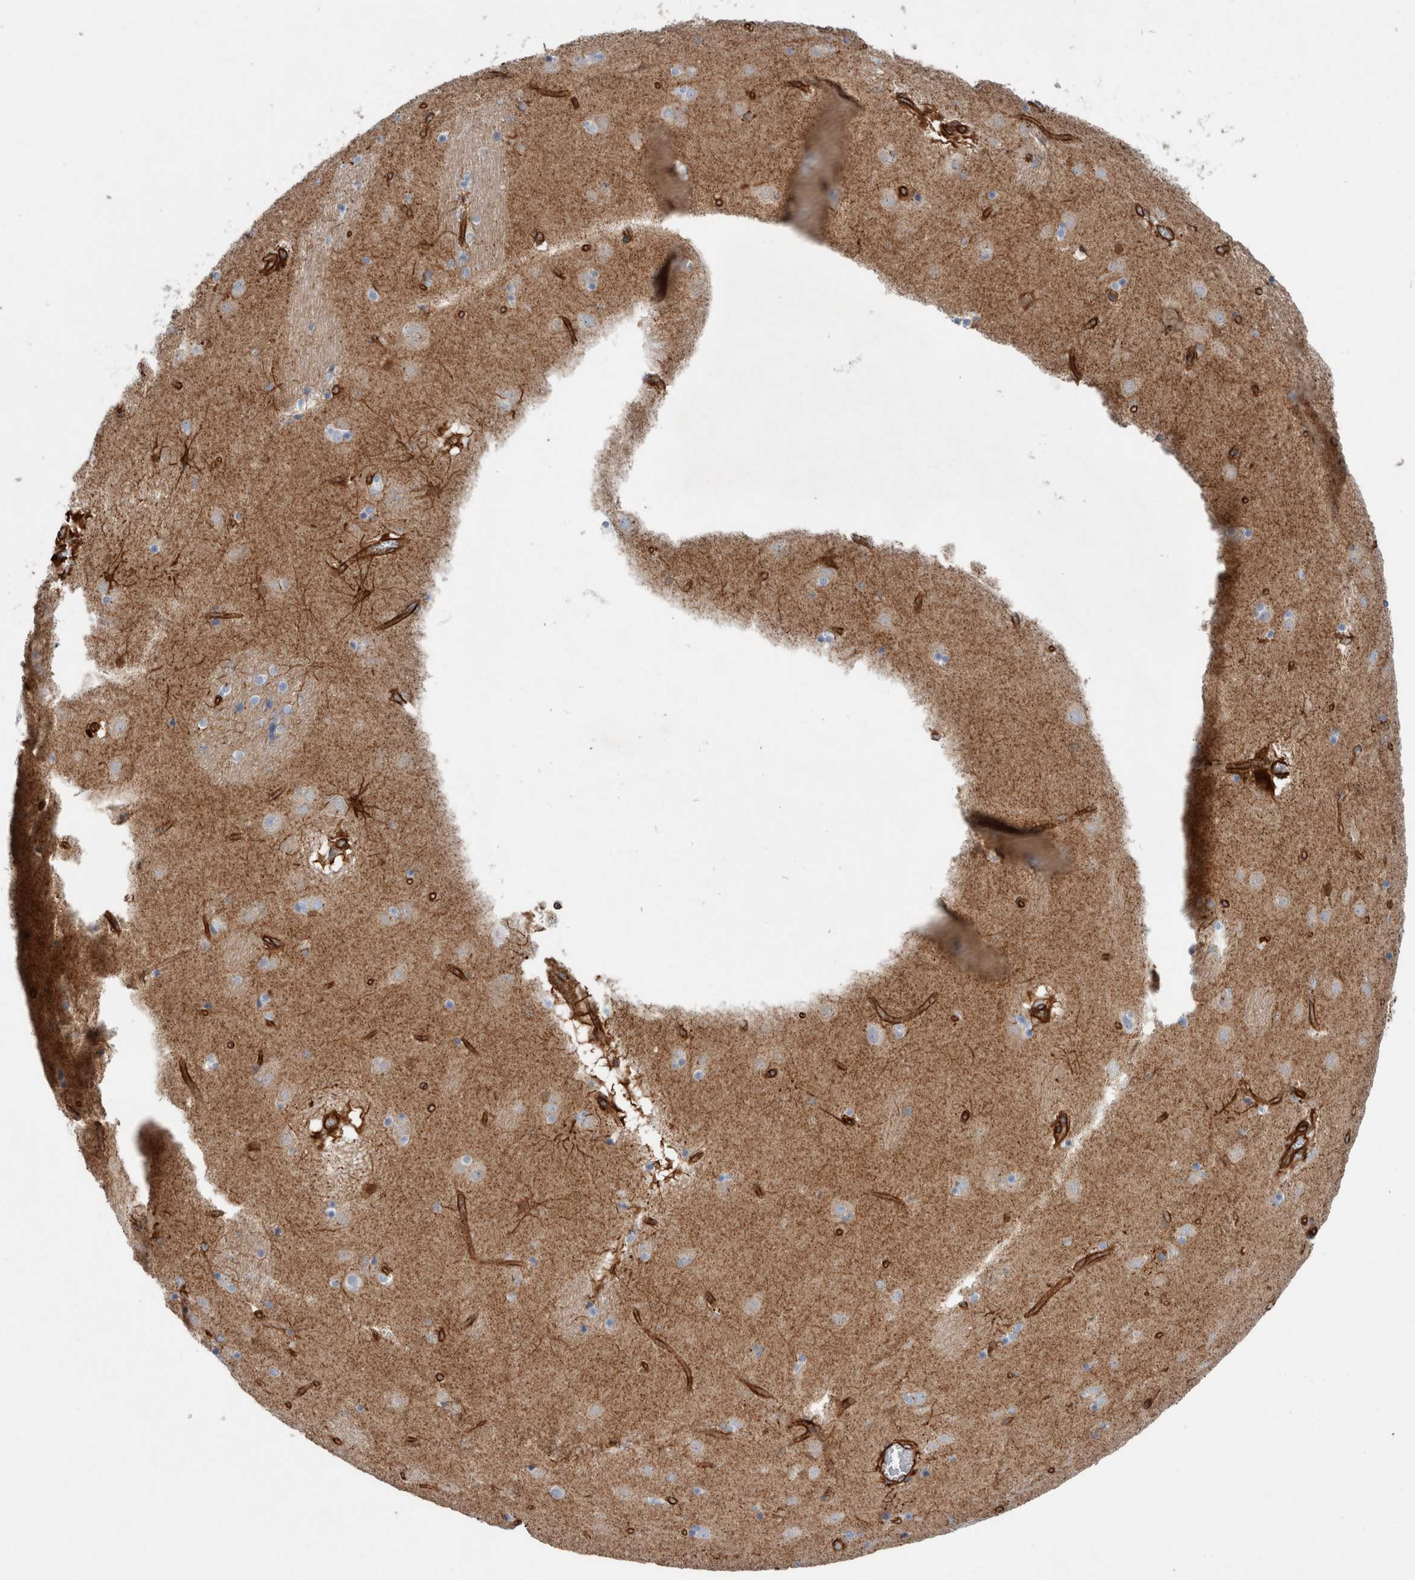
{"staining": {"intensity": "strong", "quantity": "<25%", "location": "cytoplasmic/membranous"}, "tissue": "caudate", "cell_type": "Glial cells", "image_type": "normal", "snomed": [{"axis": "morphology", "description": "Normal tissue, NOS"}, {"axis": "topography", "description": "Lateral ventricle wall"}], "caption": "IHC photomicrograph of benign caudate: caudate stained using immunohistochemistry (IHC) reveals medium levels of strong protein expression localized specifically in the cytoplasmic/membranous of glial cells, appearing as a cytoplasmic/membranous brown color.", "gene": "PLEC", "patient": {"sex": "male", "age": 70}}